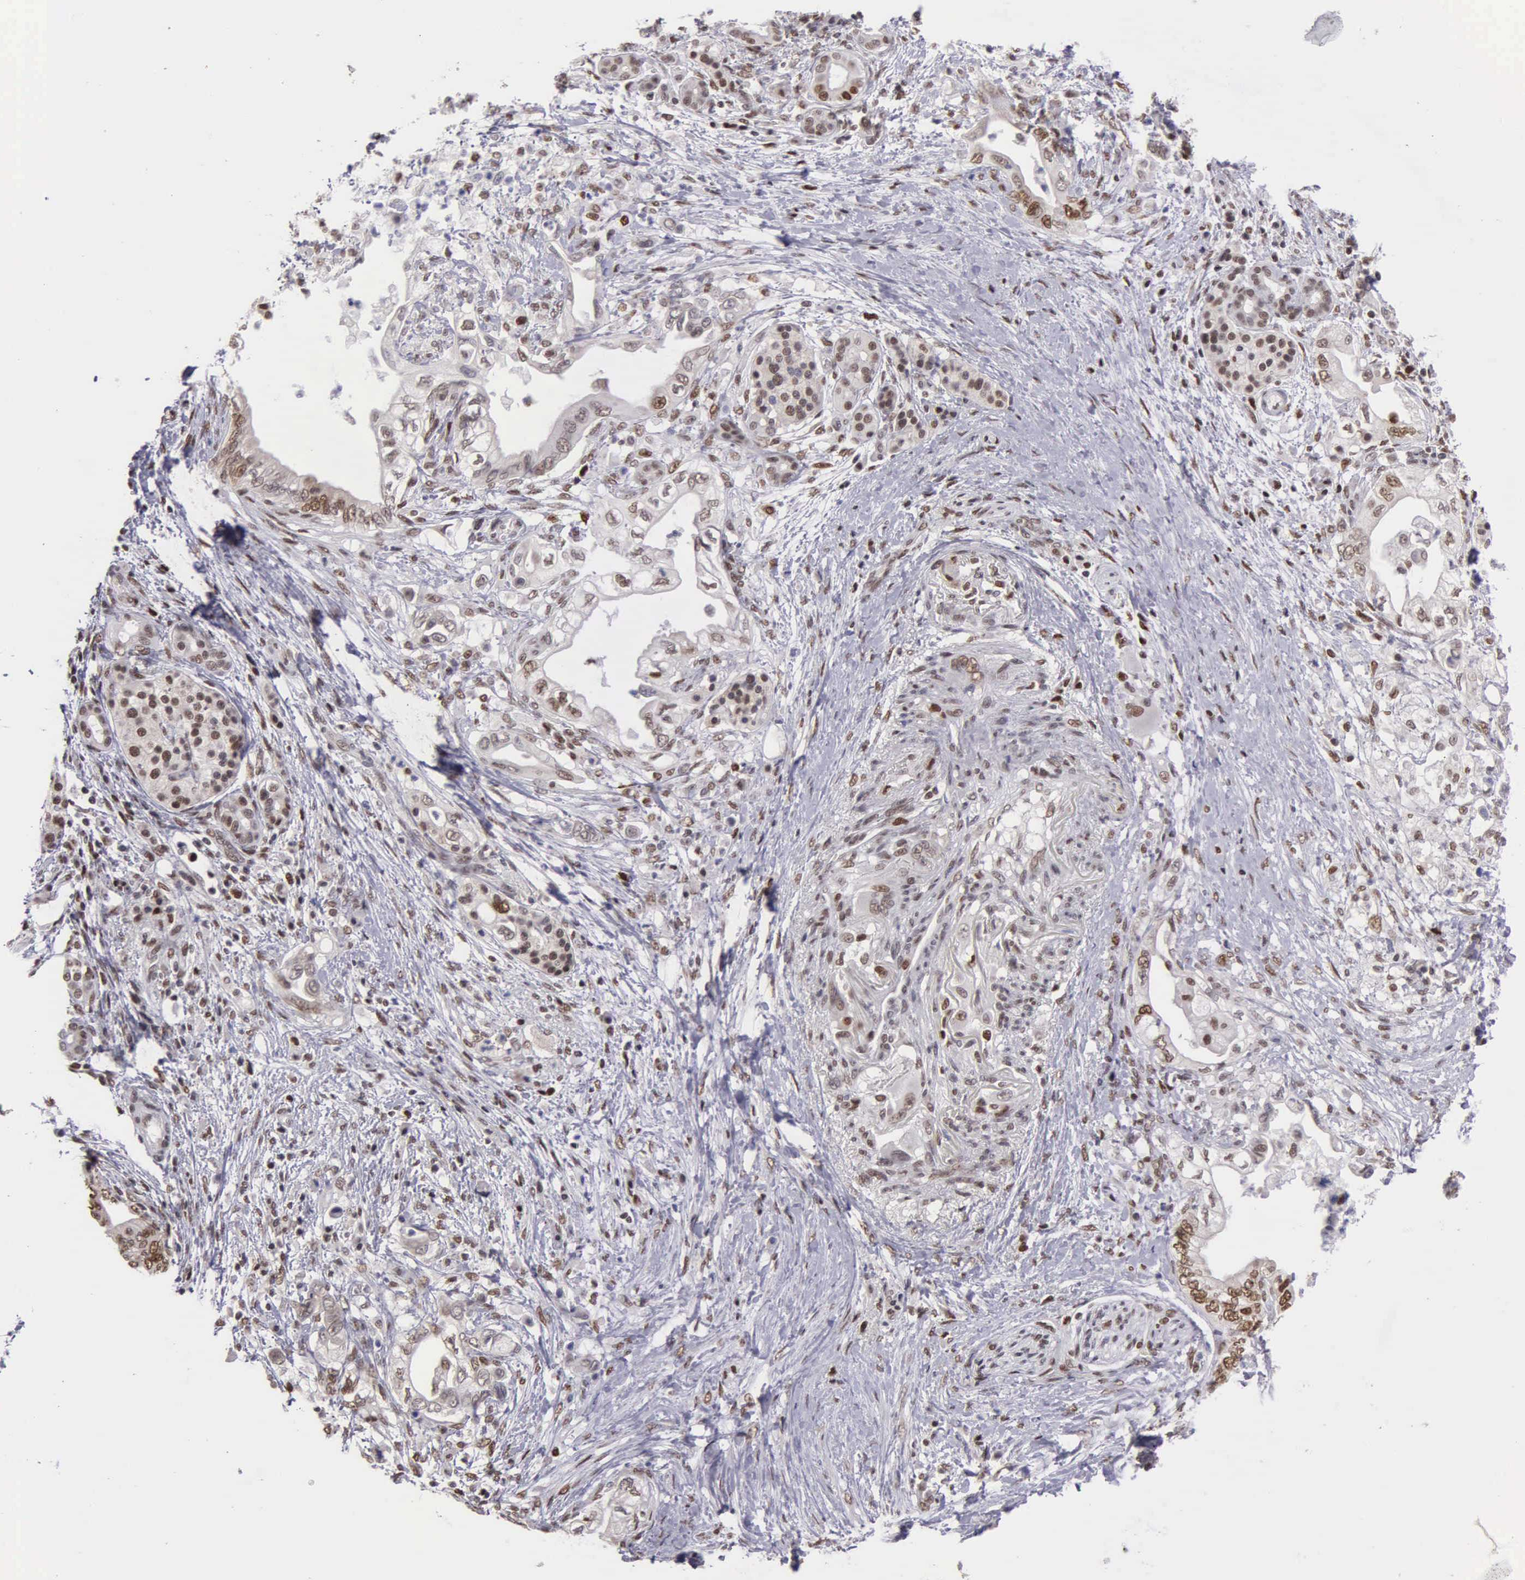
{"staining": {"intensity": "weak", "quantity": "25%-75%", "location": "cytoplasmic/membranous,nuclear"}, "tissue": "pancreatic cancer", "cell_type": "Tumor cells", "image_type": "cancer", "snomed": [{"axis": "morphology", "description": "Adenocarcinoma, NOS"}, {"axis": "topography", "description": "Pancreas"}], "caption": "Pancreatic cancer was stained to show a protein in brown. There is low levels of weak cytoplasmic/membranous and nuclear positivity in approximately 25%-75% of tumor cells.", "gene": "UBR7", "patient": {"sex": "female", "age": 66}}